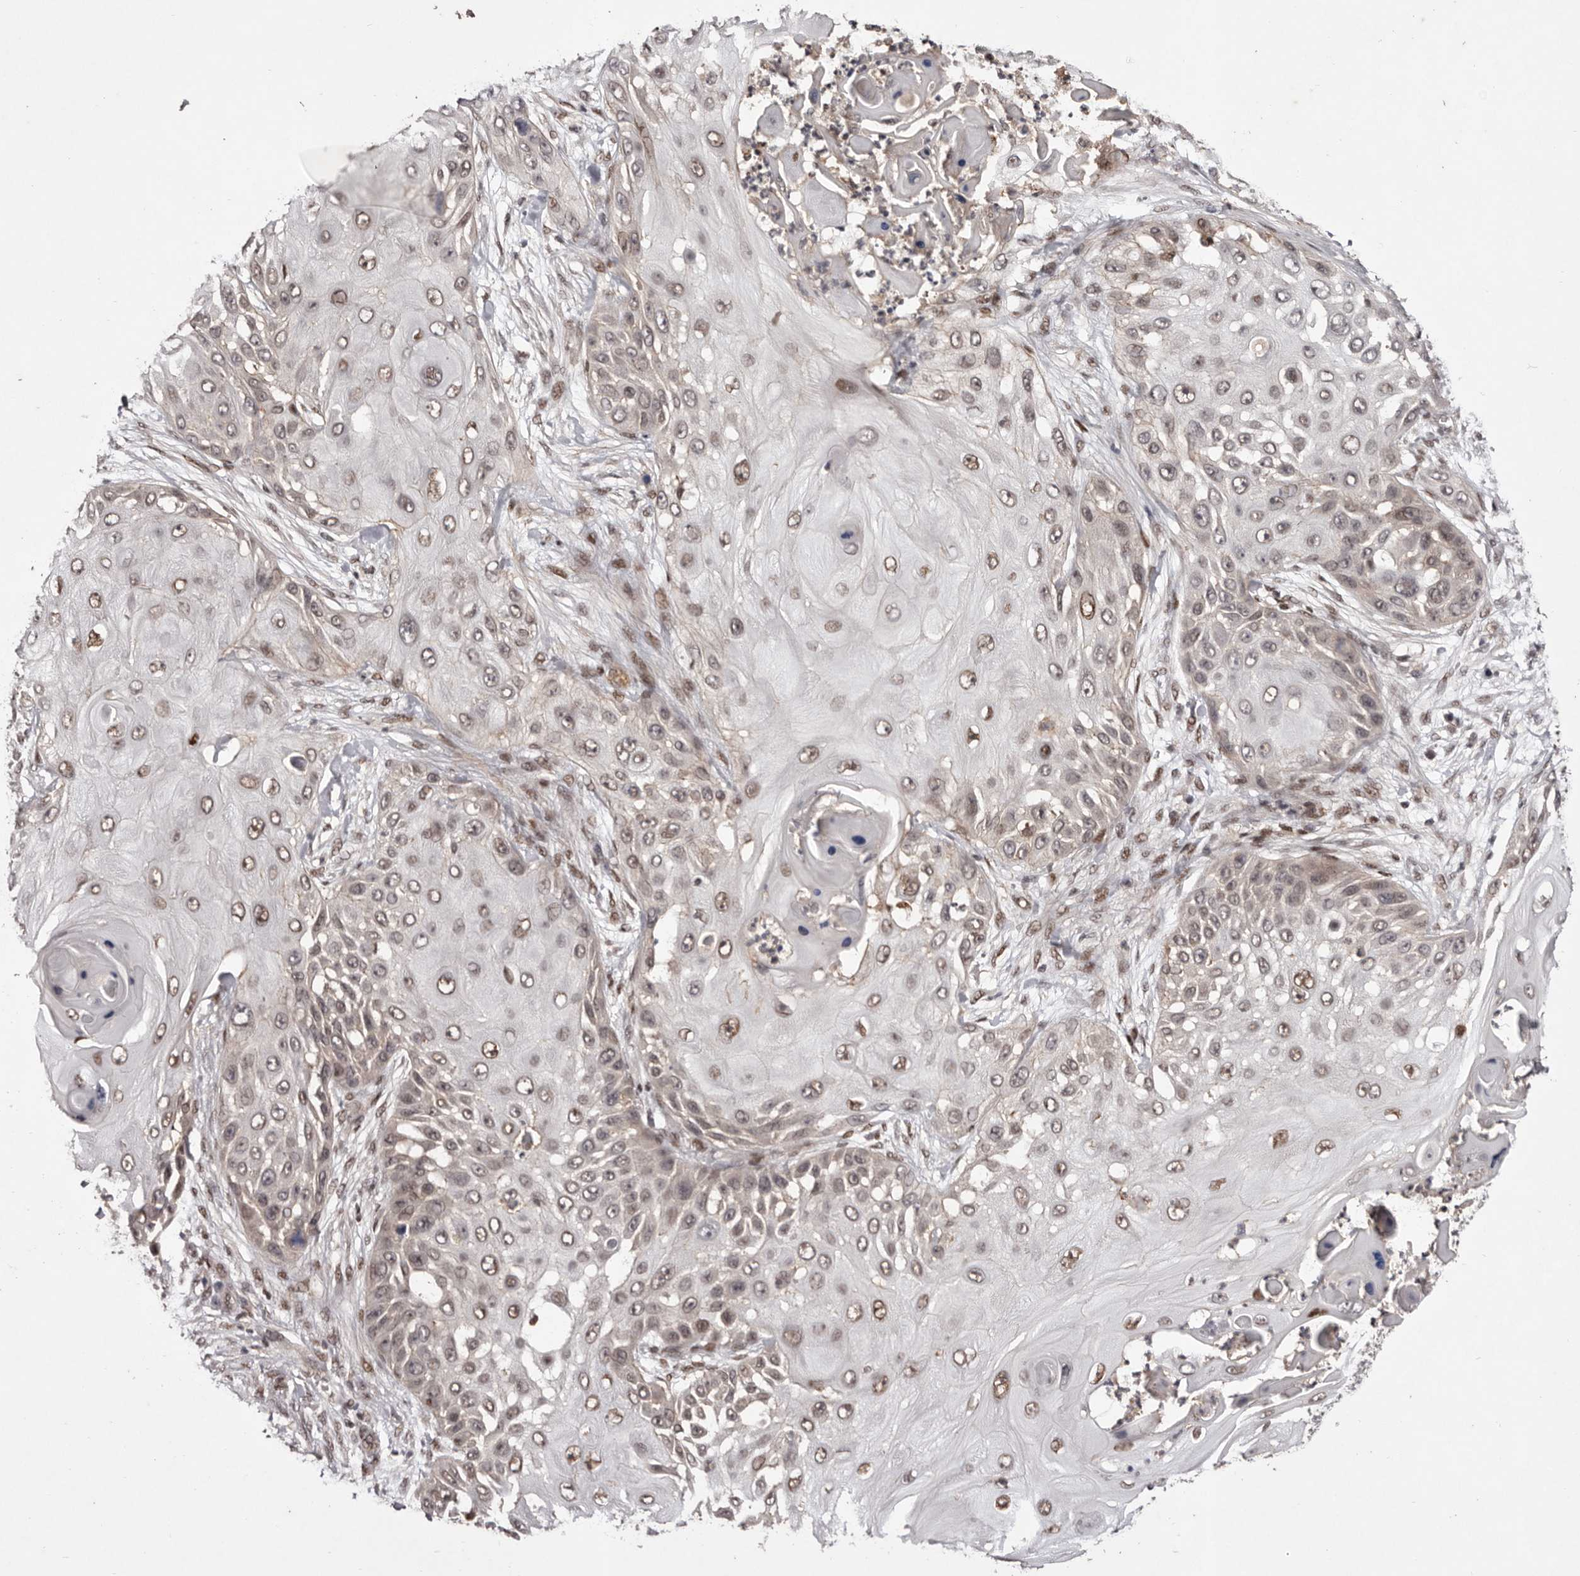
{"staining": {"intensity": "moderate", "quantity": "<25%", "location": "nuclear"}, "tissue": "skin cancer", "cell_type": "Tumor cells", "image_type": "cancer", "snomed": [{"axis": "morphology", "description": "Squamous cell carcinoma, NOS"}, {"axis": "topography", "description": "Skin"}], "caption": "Protein expression analysis of skin cancer exhibits moderate nuclear positivity in approximately <25% of tumor cells.", "gene": "FBXO5", "patient": {"sex": "female", "age": 44}}